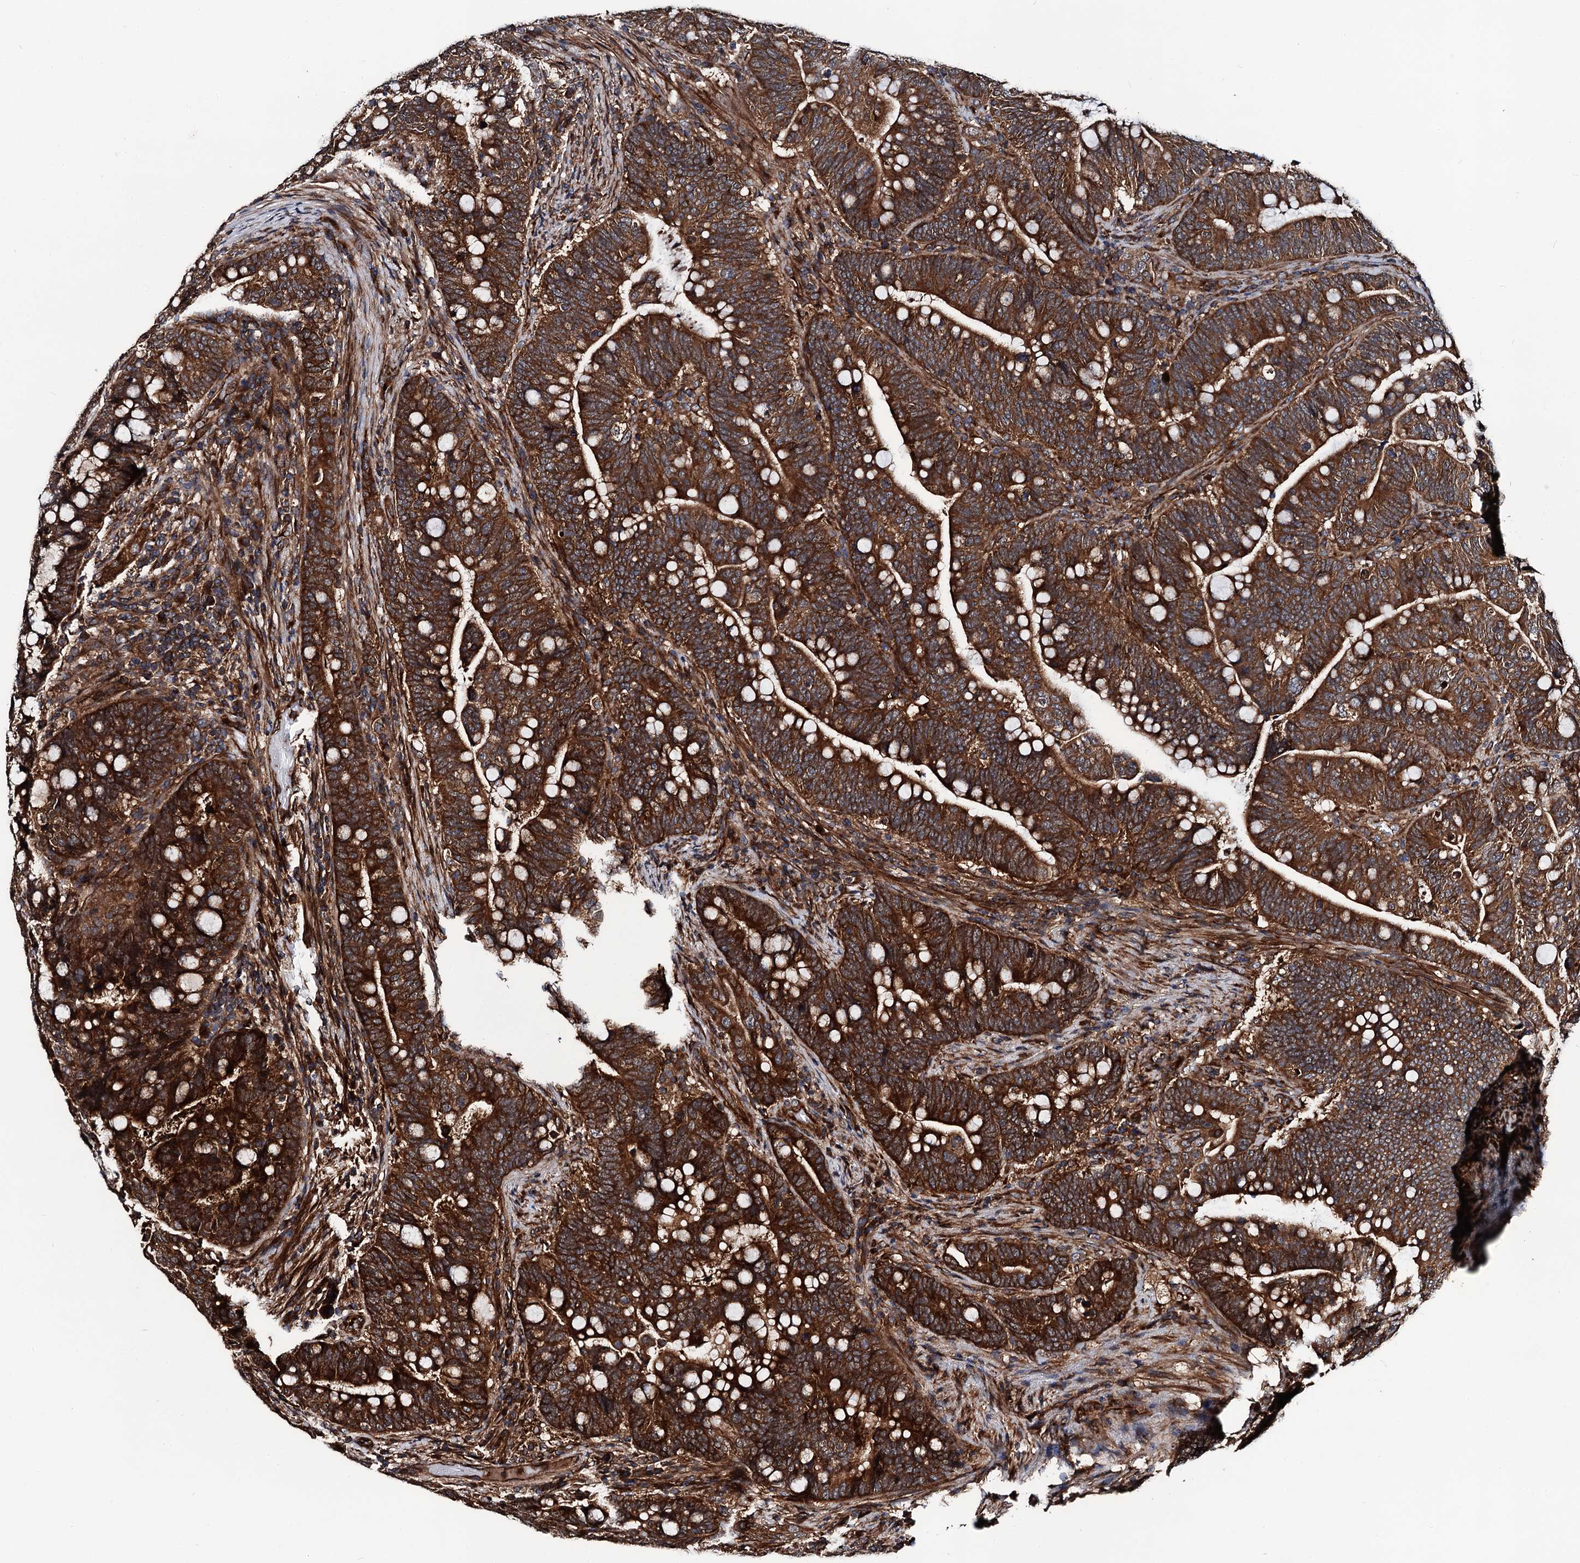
{"staining": {"intensity": "strong", "quantity": ">75%", "location": "cytoplasmic/membranous"}, "tissue": "colorectal cancer", "cell_type": "Tumor cells", "image_type": "cancer", "snomed": [{"axis": "morphology", "description": "Normal tissue, NOS"}, {"axis": "morphology", "description": "Adenocarcinoma, NOS"}, {"axis": "topography", "description": "Colon"}], "caption": "This is an image of immunohistochemistry (IHC) staining of adenocarcinoma (colorectal), which shows strong staining in the cytoplasmic/membranous of tumor cells.", "gene": "NEK1", "patient": {"sex": "female", "age": 66}}